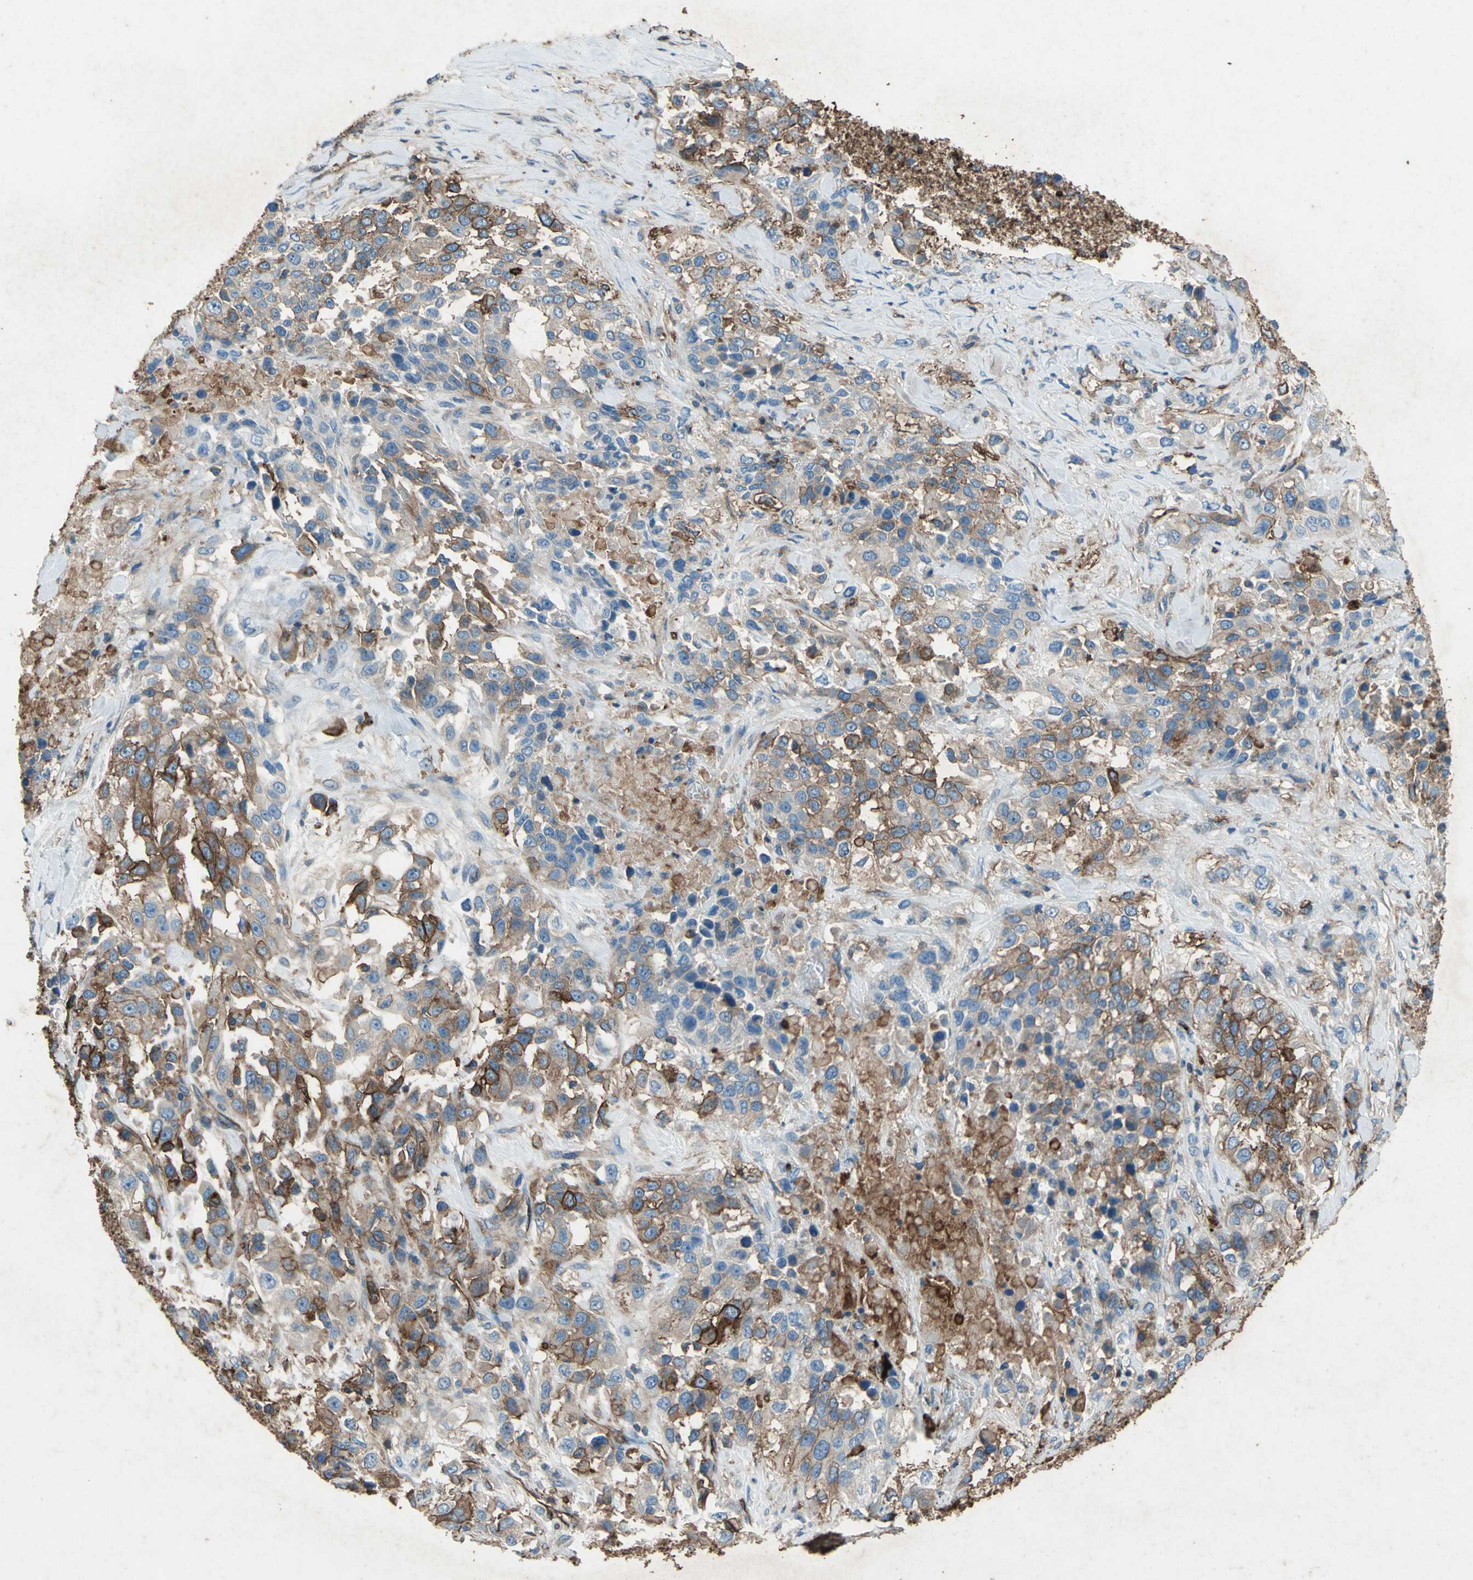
{"staining": {"intensity": "strong", "quantity": "25%-75%", "location": "cytoplasmic/membranous"}, "tissue": "urothelial cancer", "cell_type": "Tumor cells", "image_type": "cancer", "snomed": [{"axis": "morphology", "description": "Urothelial carcinoma, High grade"}, {"axis": "topography", "description": "Urinary bladder"}], "caption": "Urothelial cancer was stained to show a protein in brown. There is high levels of strong cytoplasmic/membranous expression in approximately 25%-75% of tumor cells.", "gene": "CCR6", "patient": {"sex": "female", "age": 80}}